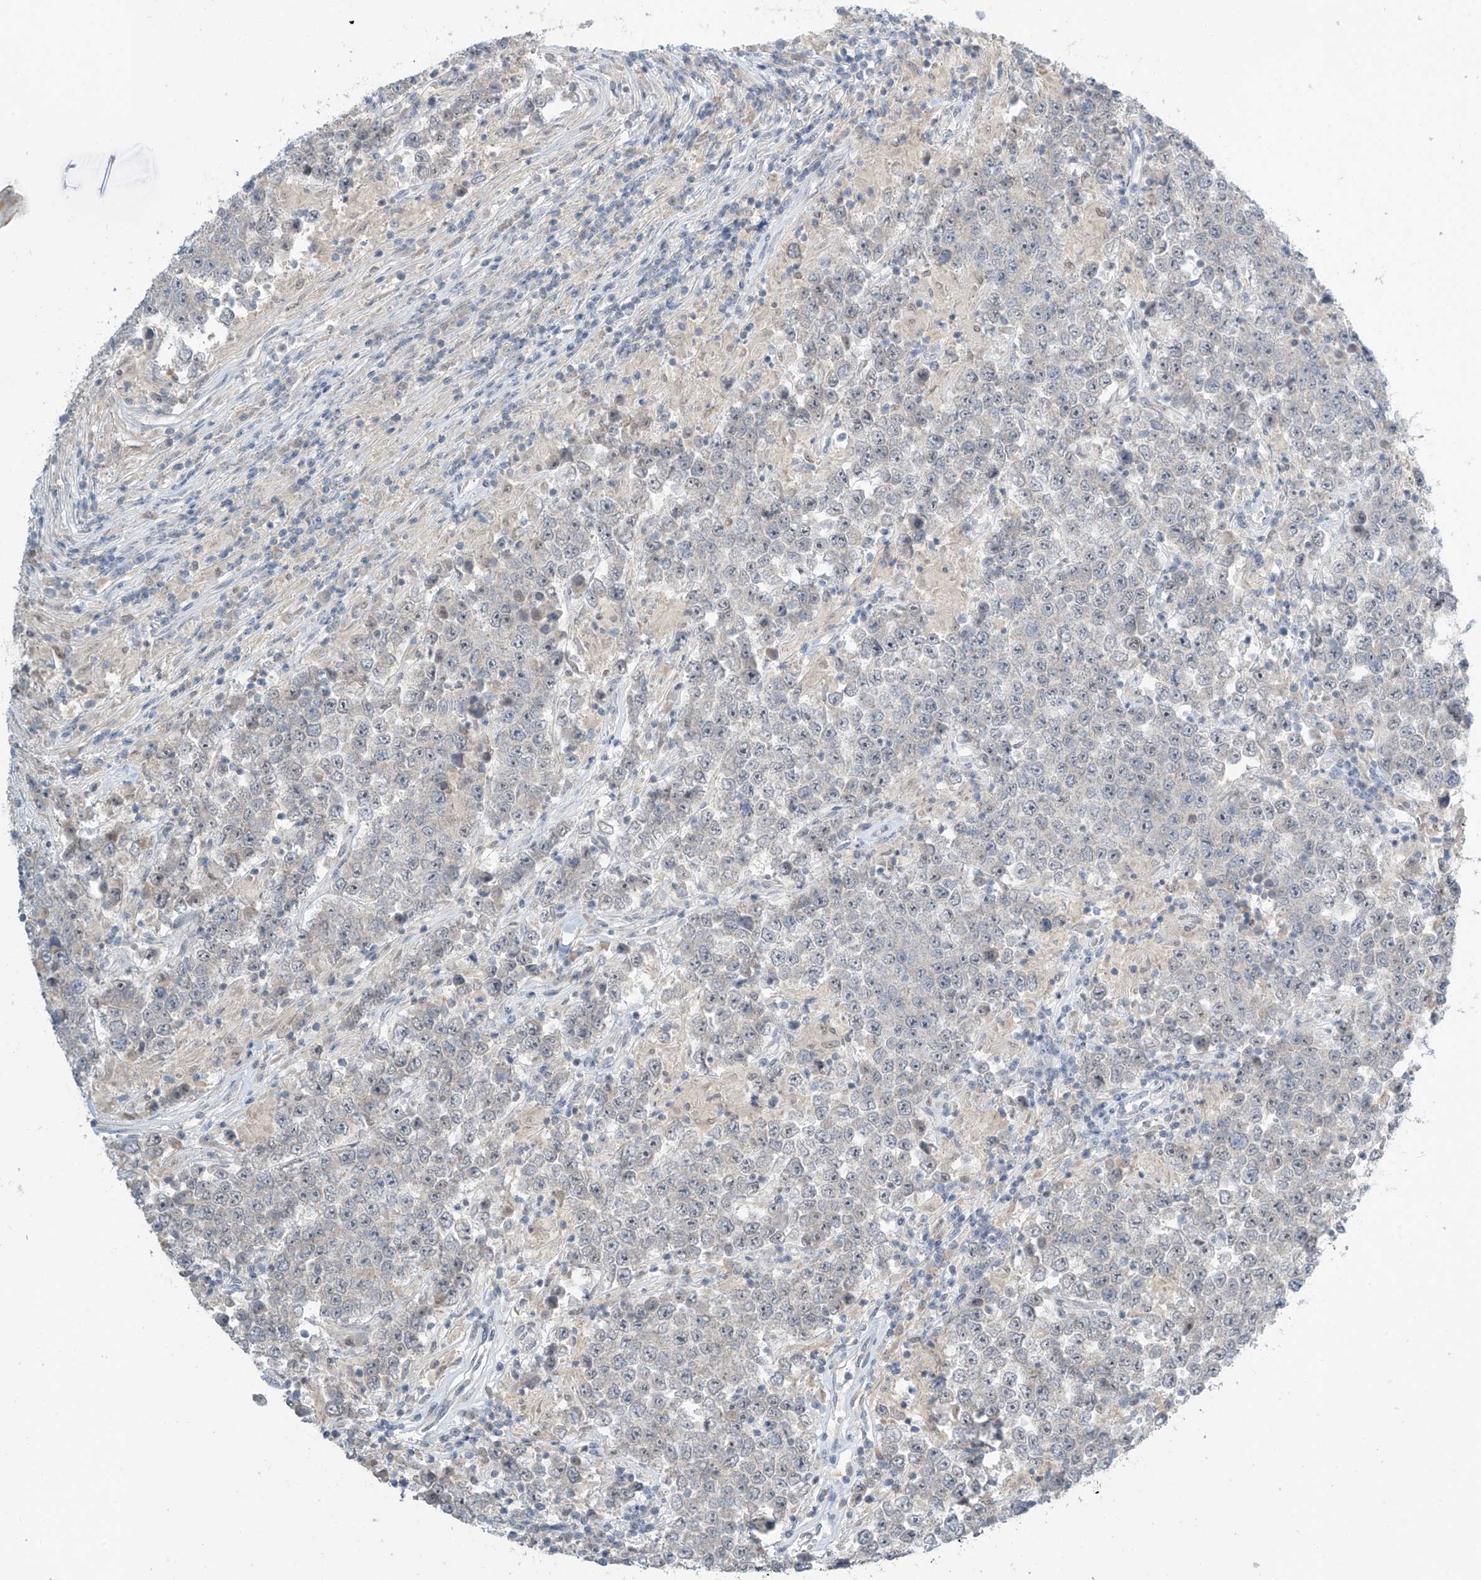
{"staining": {"intensity": "negative", "quantity": "none", "location": "none"}, "tissue": "testis cancer", "cell_type": "Tumor cells", "image_type": "cancer", "snomed": [{"axis": "morphology", "description": "Normal tissue, NOS"}, {"axis": "morphology", "description": "Urothelial carcinoma, High grade"}, {"axis": "morphology", "description": "Seminoma, NOS"}, {"axis": "morphology", "description": "Carcinoma, Embryonal, NOS"}, {"axis": "topography", "description": "Urinary bladder"}, {"axis": "topography", "description": "Testis"}], "caption": "IHC of human urothelial carcinoma (high-grade) (testis) displays no staining in tumor cells.", "gene": "METAP1D", "patient": {"sex": "male", "age": 41}}